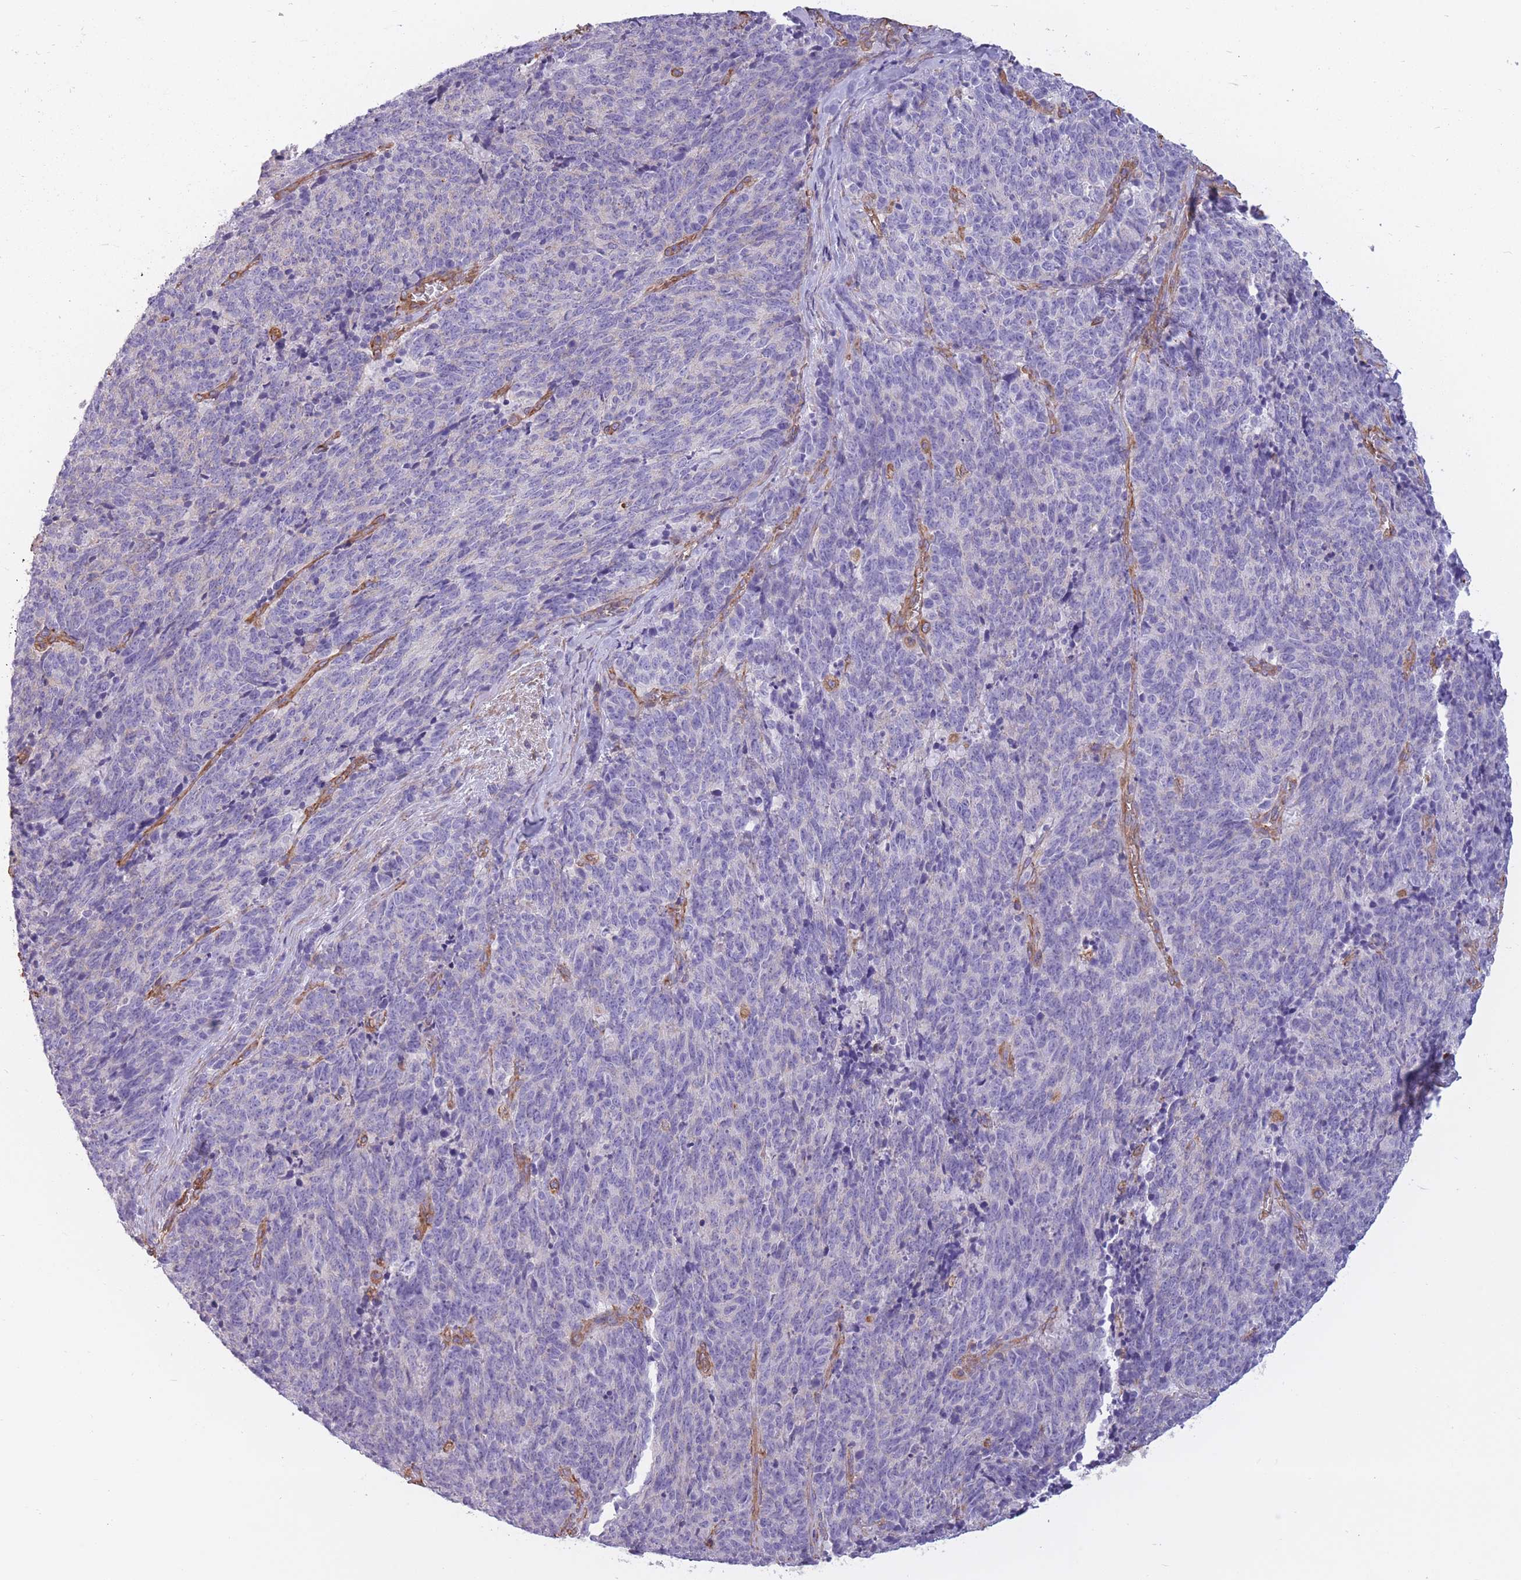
{"staining": {"intensity": "negative", "quantity": "none", "location": "none"}, "tissue": "cervical cancer", "cell_type": "Tumor cells", "image_type": "cancer", "snomed": [{"axis": "morphology", "description": "Squamous cell carcinoma, NOS"}, {"axis": "topography", "description": "Cervix"}], "caption": "IHC micrograph of human cervical squamous cell carcinoma stained for a protein (brown), which shows no expression in tumor cells. The staining was performed using DAB to visualize the protein expression in brown, while the nuclei were stained in blue with hematoxylin (Magnification: 20x).", "gene": "ADD1", "patient": {"sex": "female", "age": 29}}